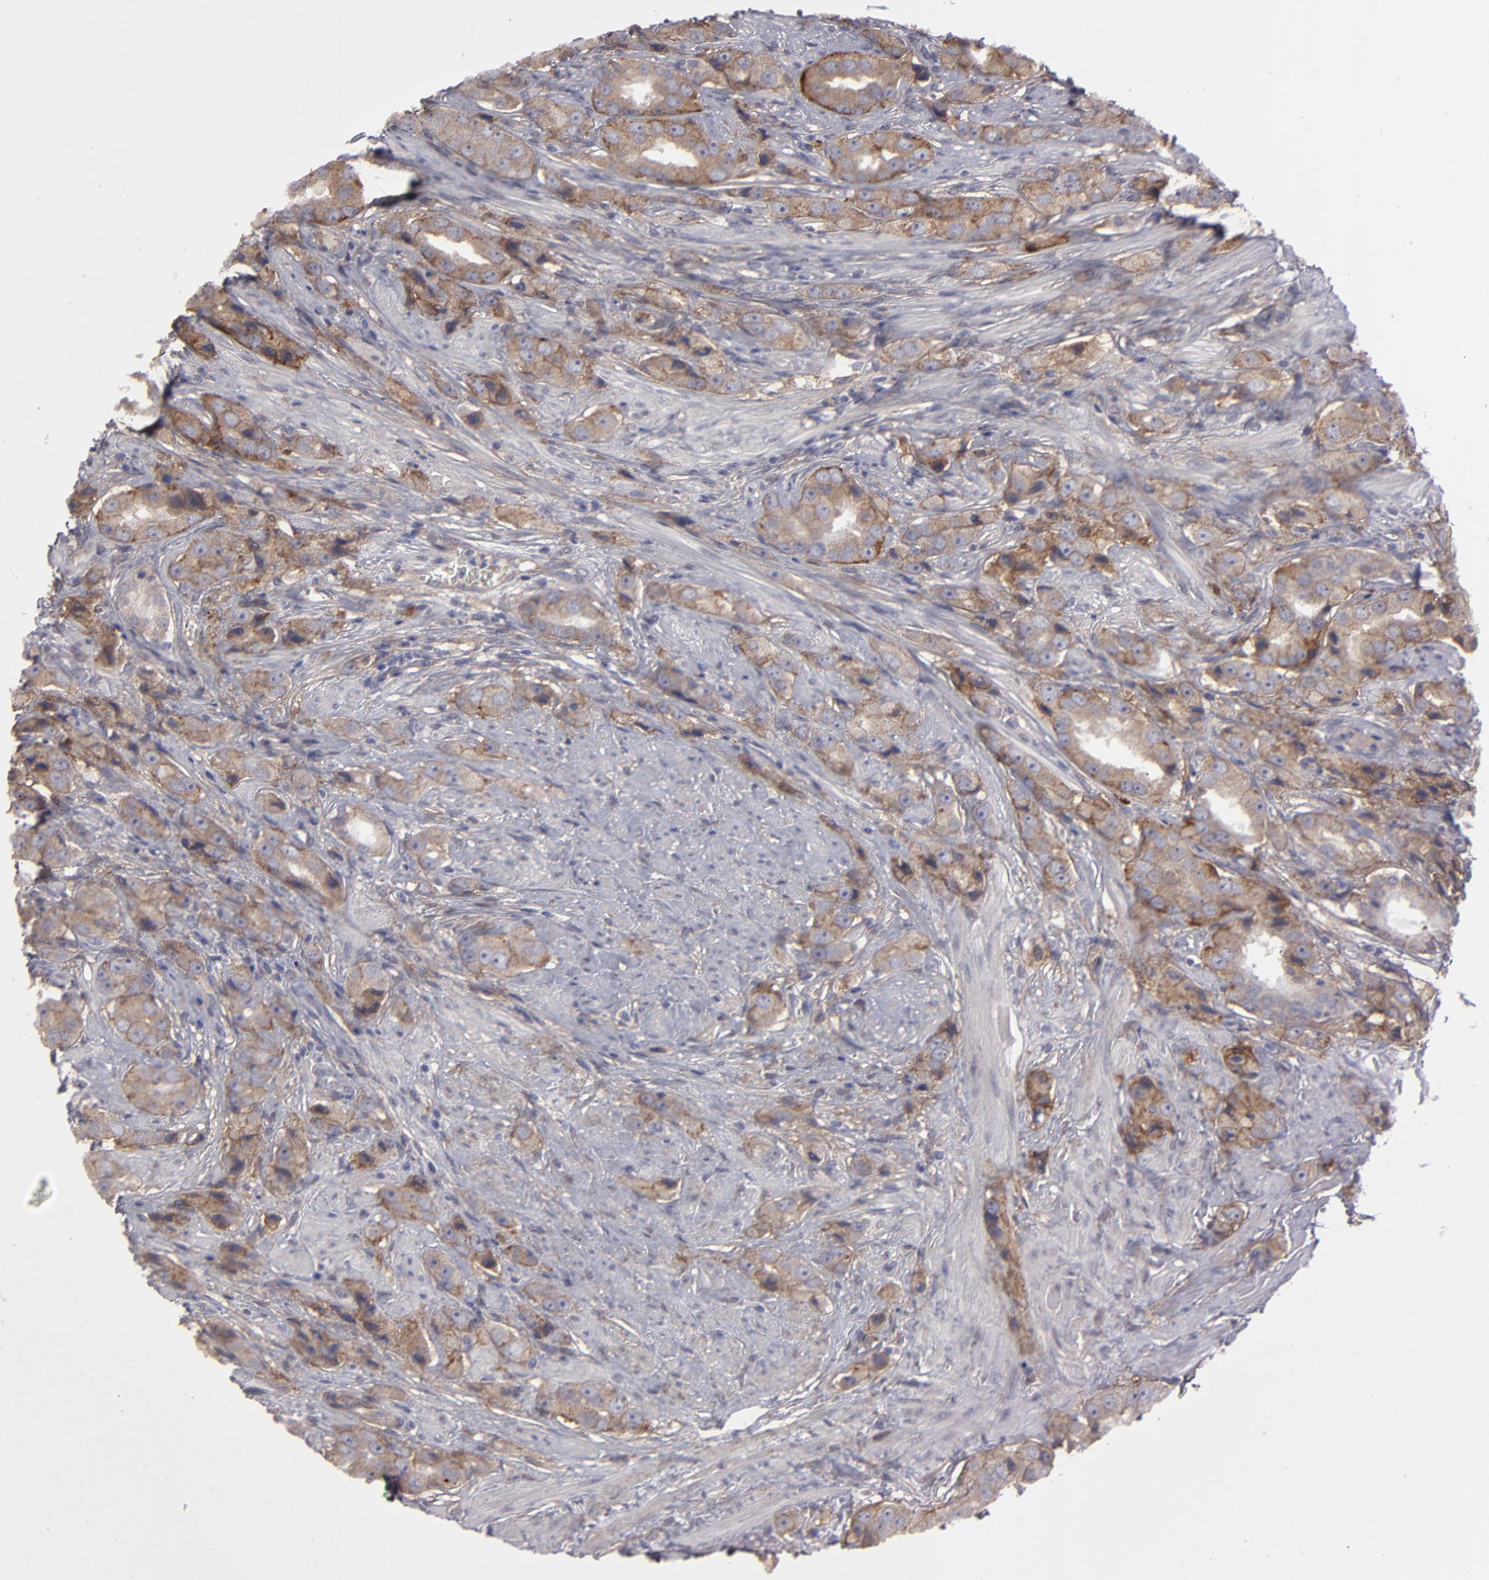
{"staining": {"intensity": "moderate", "quantity": "25%-75%", "location": "cytoplasmic/membranous"}, "tissue": "prostate cancer", "cell_type": "Tumor cells", "image_type": "cancer", "snomed": [{"axis": "morphology", "description": "Adenocarcinoma, Medium grade"}, {"axis": "topography", "description": "Prostate"}], "caption": "Prostate medium-grade adenocarcinoma tissue displays moderate cytoplasmic/membranous positivity in approximately 25%-75% of tumor cells (Stains: DAB (3,3'-diaminobenzidine) in brown, nuclei in blue, Microscopy: brightfield microscopy at high magnification).", "gene": "ITGB5", "patient": {"sex": "male", "age": 53}}